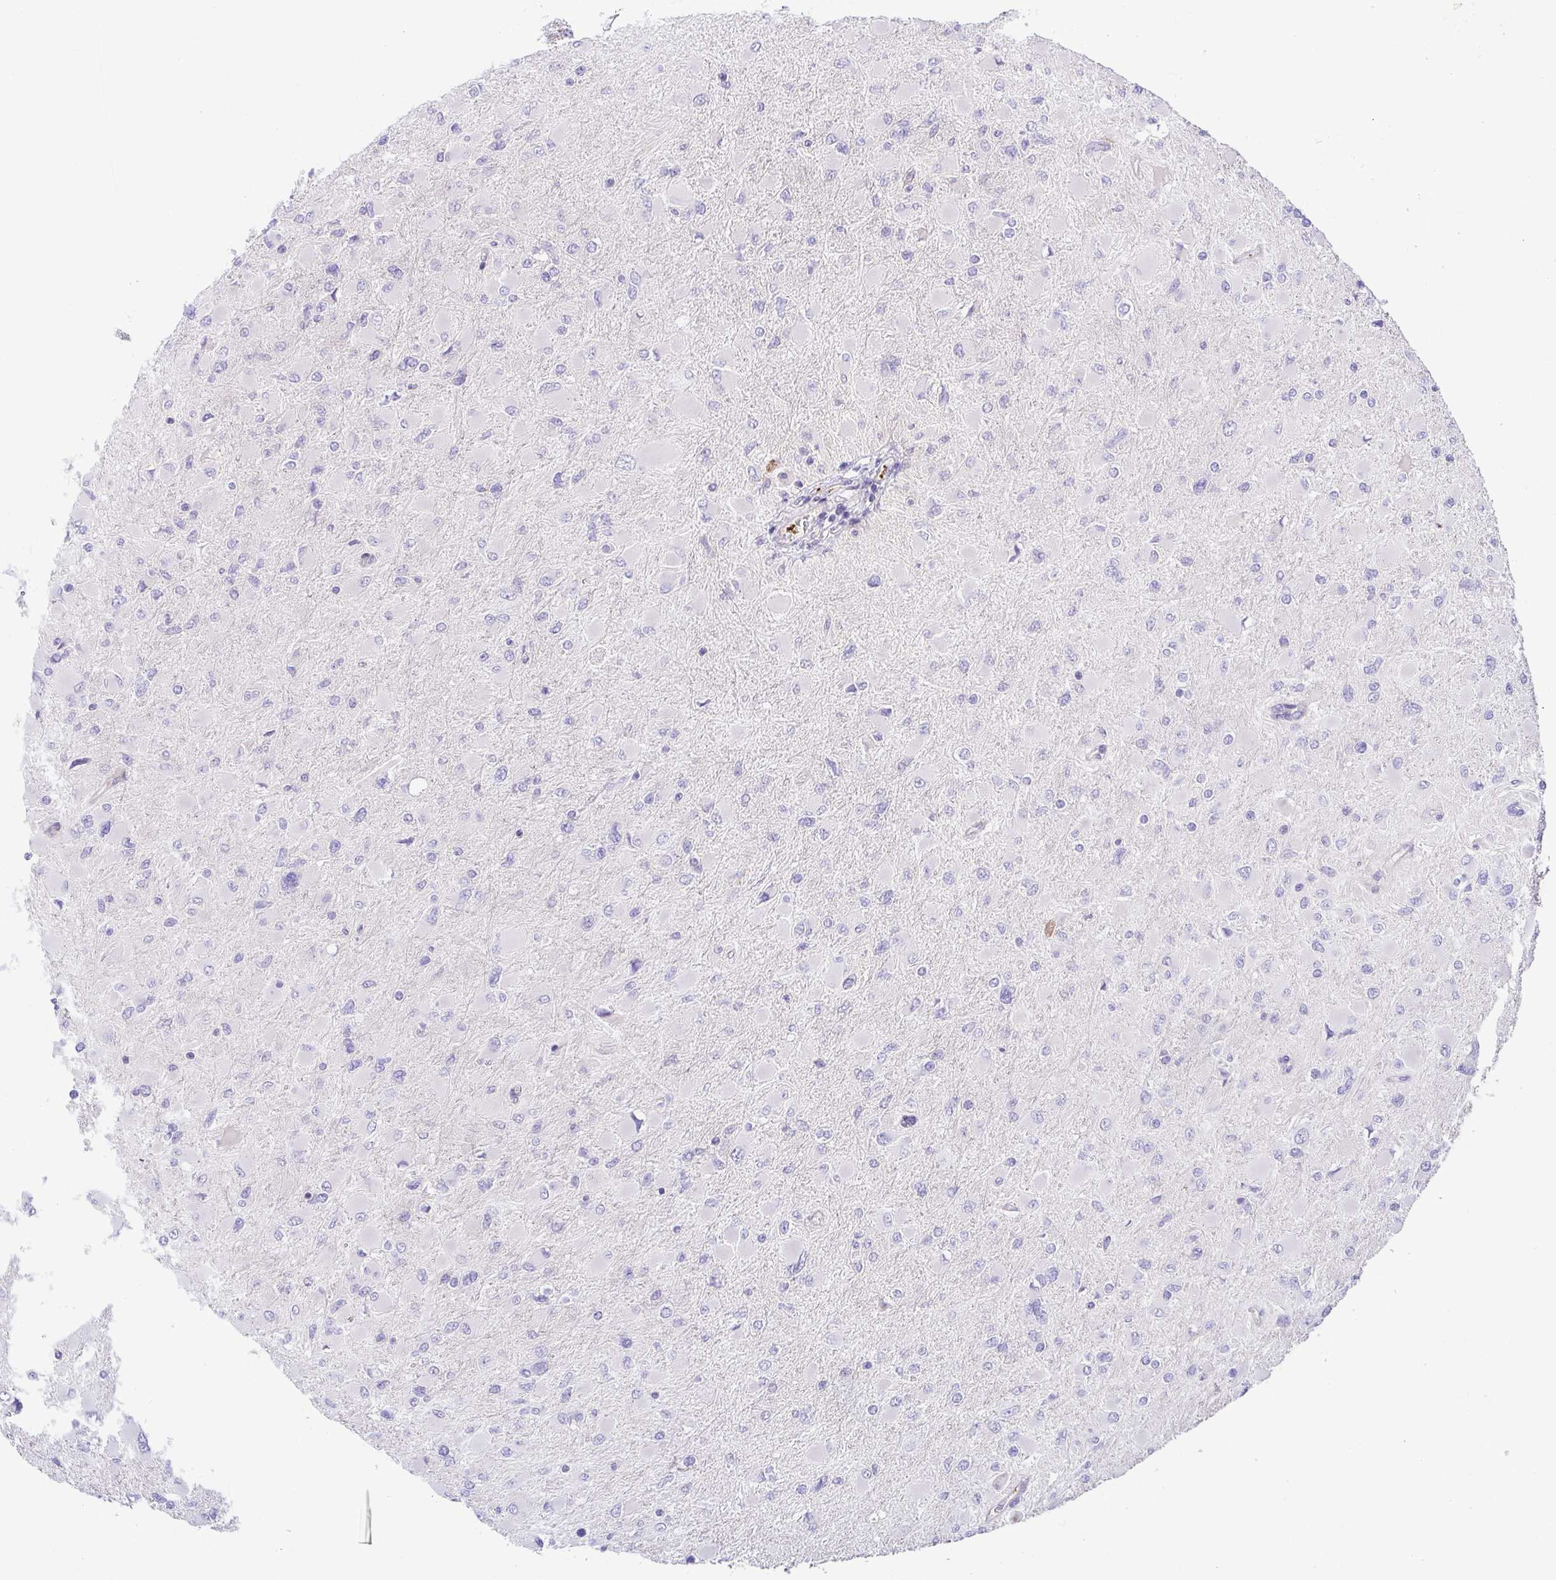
{"staining": {"intensity": "negative", "quantity": "none", "location": "none"}, "tissue": "glioma", "cell_type": "Tumor cells", "image_type": "cancer", "snomed": [{"axis": "morphology", "description": "Glioma, malignant, High grade"}, {"axis": "topography", "description": "Cerebral cortex"}], "caption": "Tumor cells are negative for brown protein staining in glioma. (Brightfield microscopy of DAB (3,3'-diaminobenzidine) IHC at high magnification).", "gene": "PRR14L", "patient": {"sex": "female", "age": 36}}